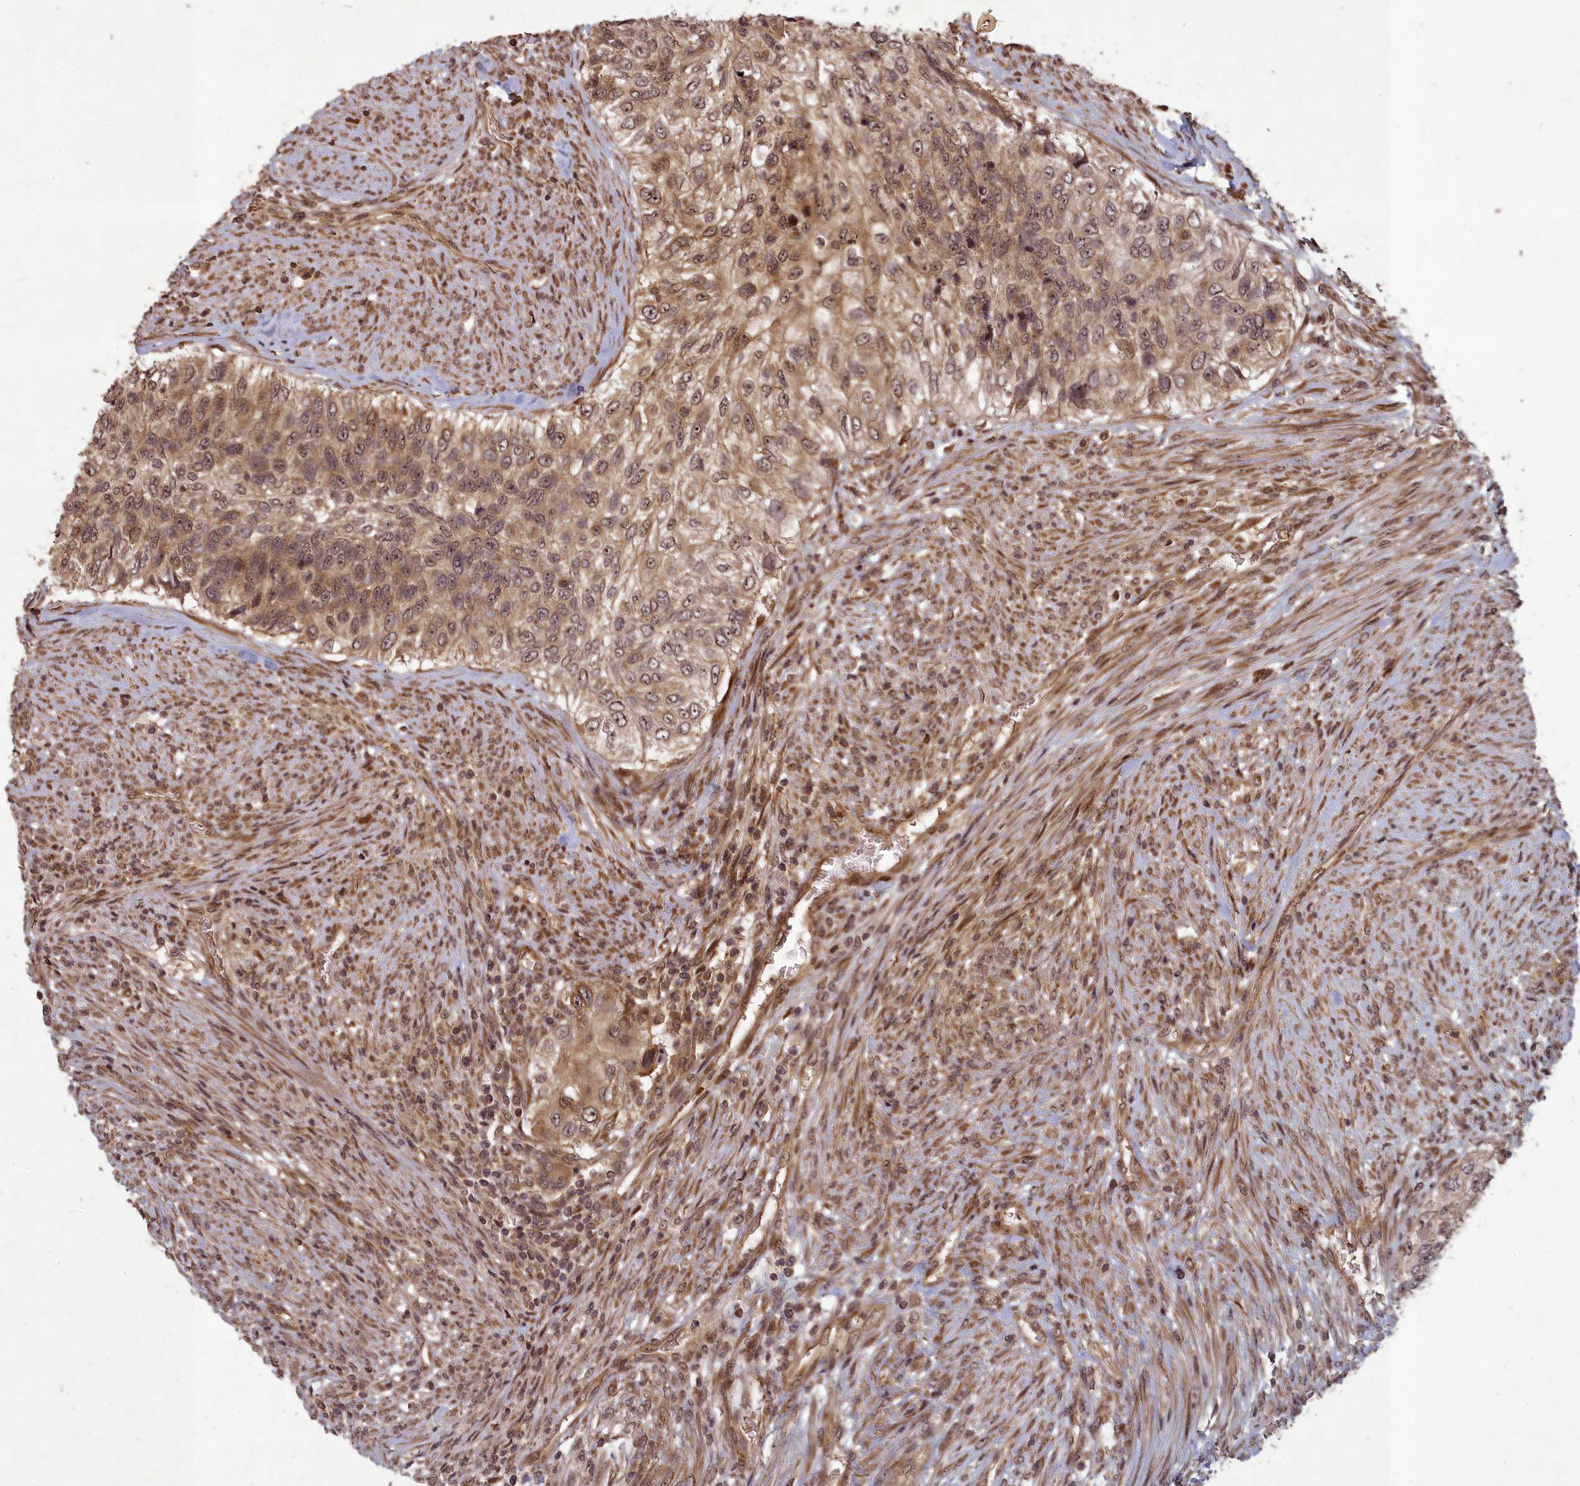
{"staining": {"intensity": "moderate", "quantity": ">75%", "location": "cytoplasmic/membranous,nuclear"}, "tissue": "urothelial cancer", "cell_type": "Tumor cells", "image_type": "cancer", "snomed": [{"axis": "morphology", "description": "Urothelial carcinoma, High grade"}, {"axis": "topography", "description": "Urinary bladder"}], "caption": "Urothelial cancer was stained to show a protein in brown. There is medium levels of moderate cytoplasmic/membranous and nuclear positivity in about >75% of tumor cells.", "gene": "SRMS", "patient": {"sex": "female", "age": 60}}